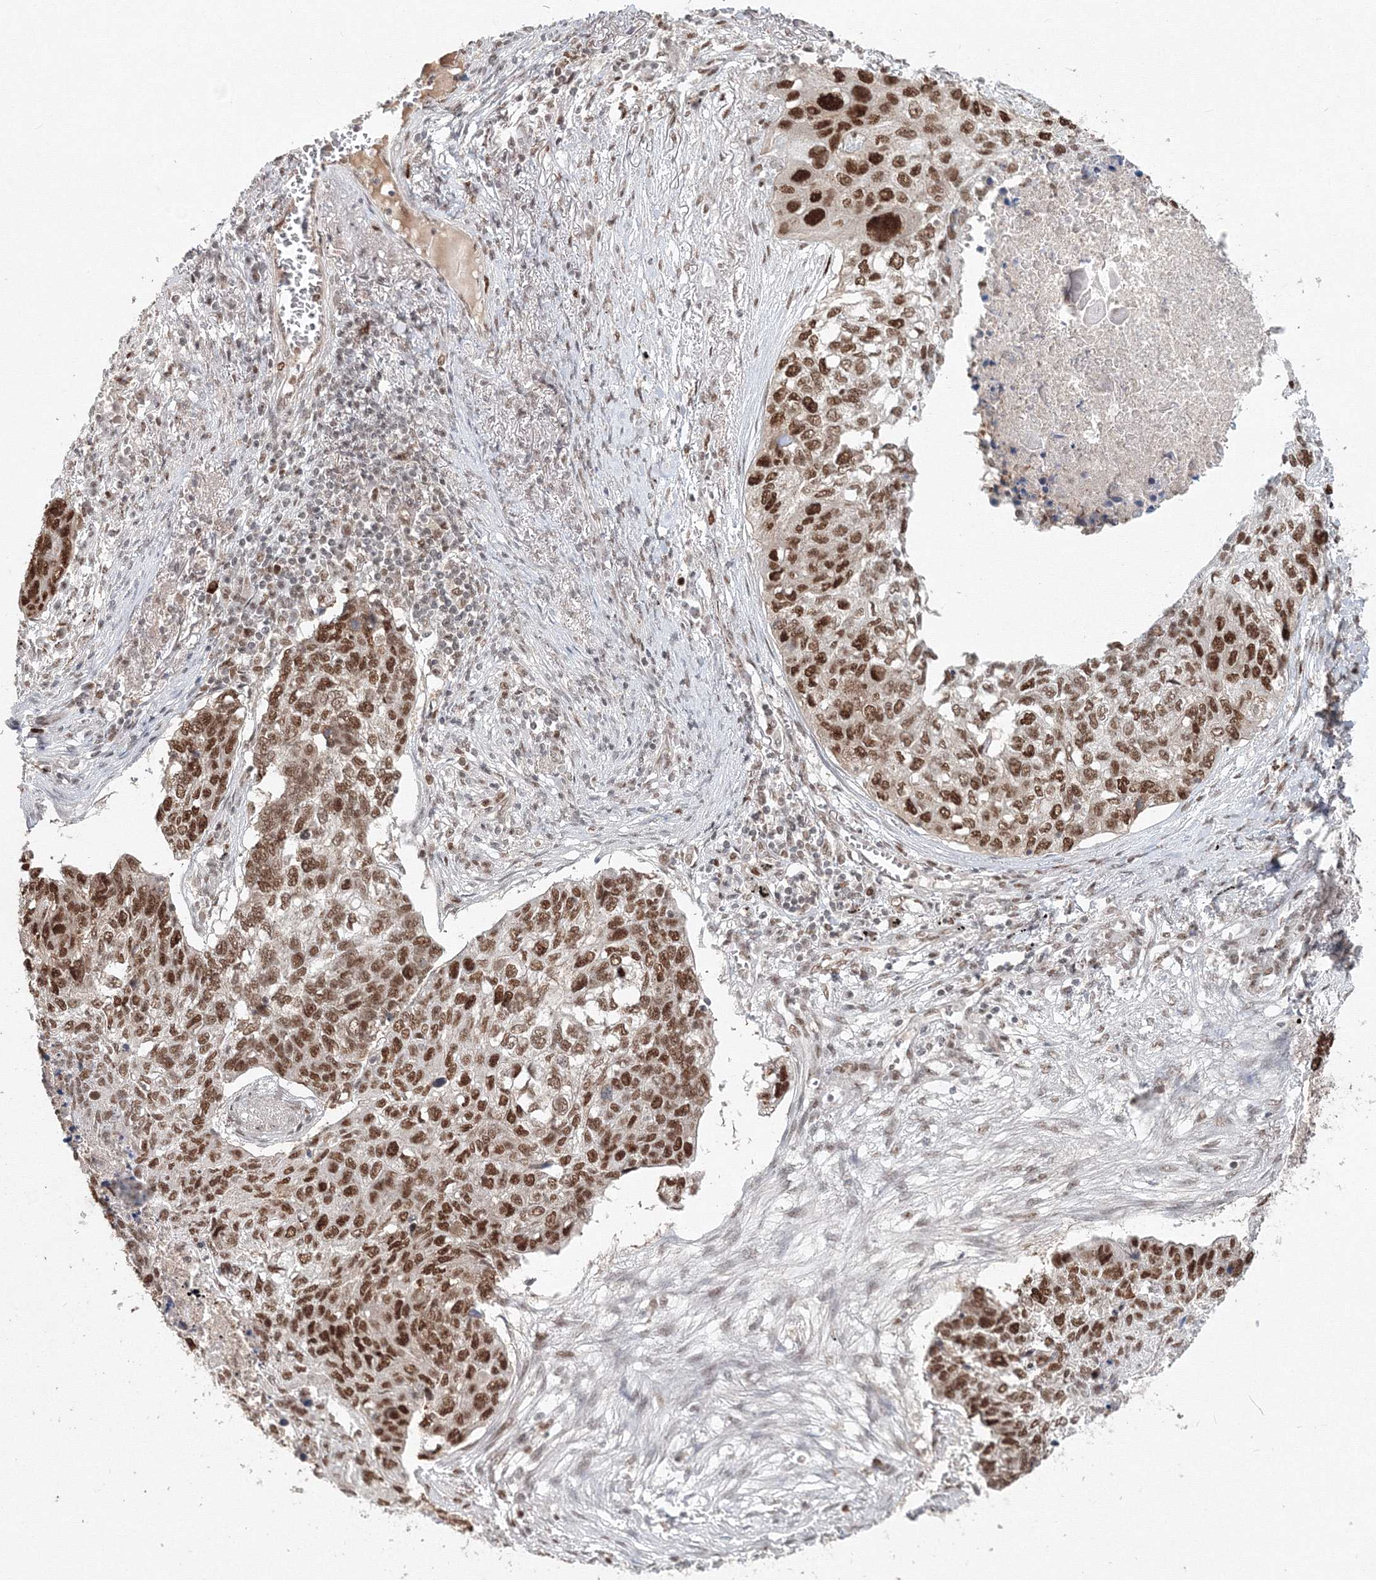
{"staining": {"intensity": "strong", "quantity": ">75%", "location": "nuclear"}, "tissue": "lung cancer", "cell_type": "Tumor cells", "image_type": "cancer", "snomed": [{"axis": "morphology", "description": "Squamous cell carcinoma, NOS"}, {"axis": "topography", "description": "Lung"}], "caption": "Lung cancer stained with immunohistochemistry shows strong nuclear positivity in about >75% of tumor cells.", "gene": "IWS1", "patient": {"sex": "female", "age": 63}}